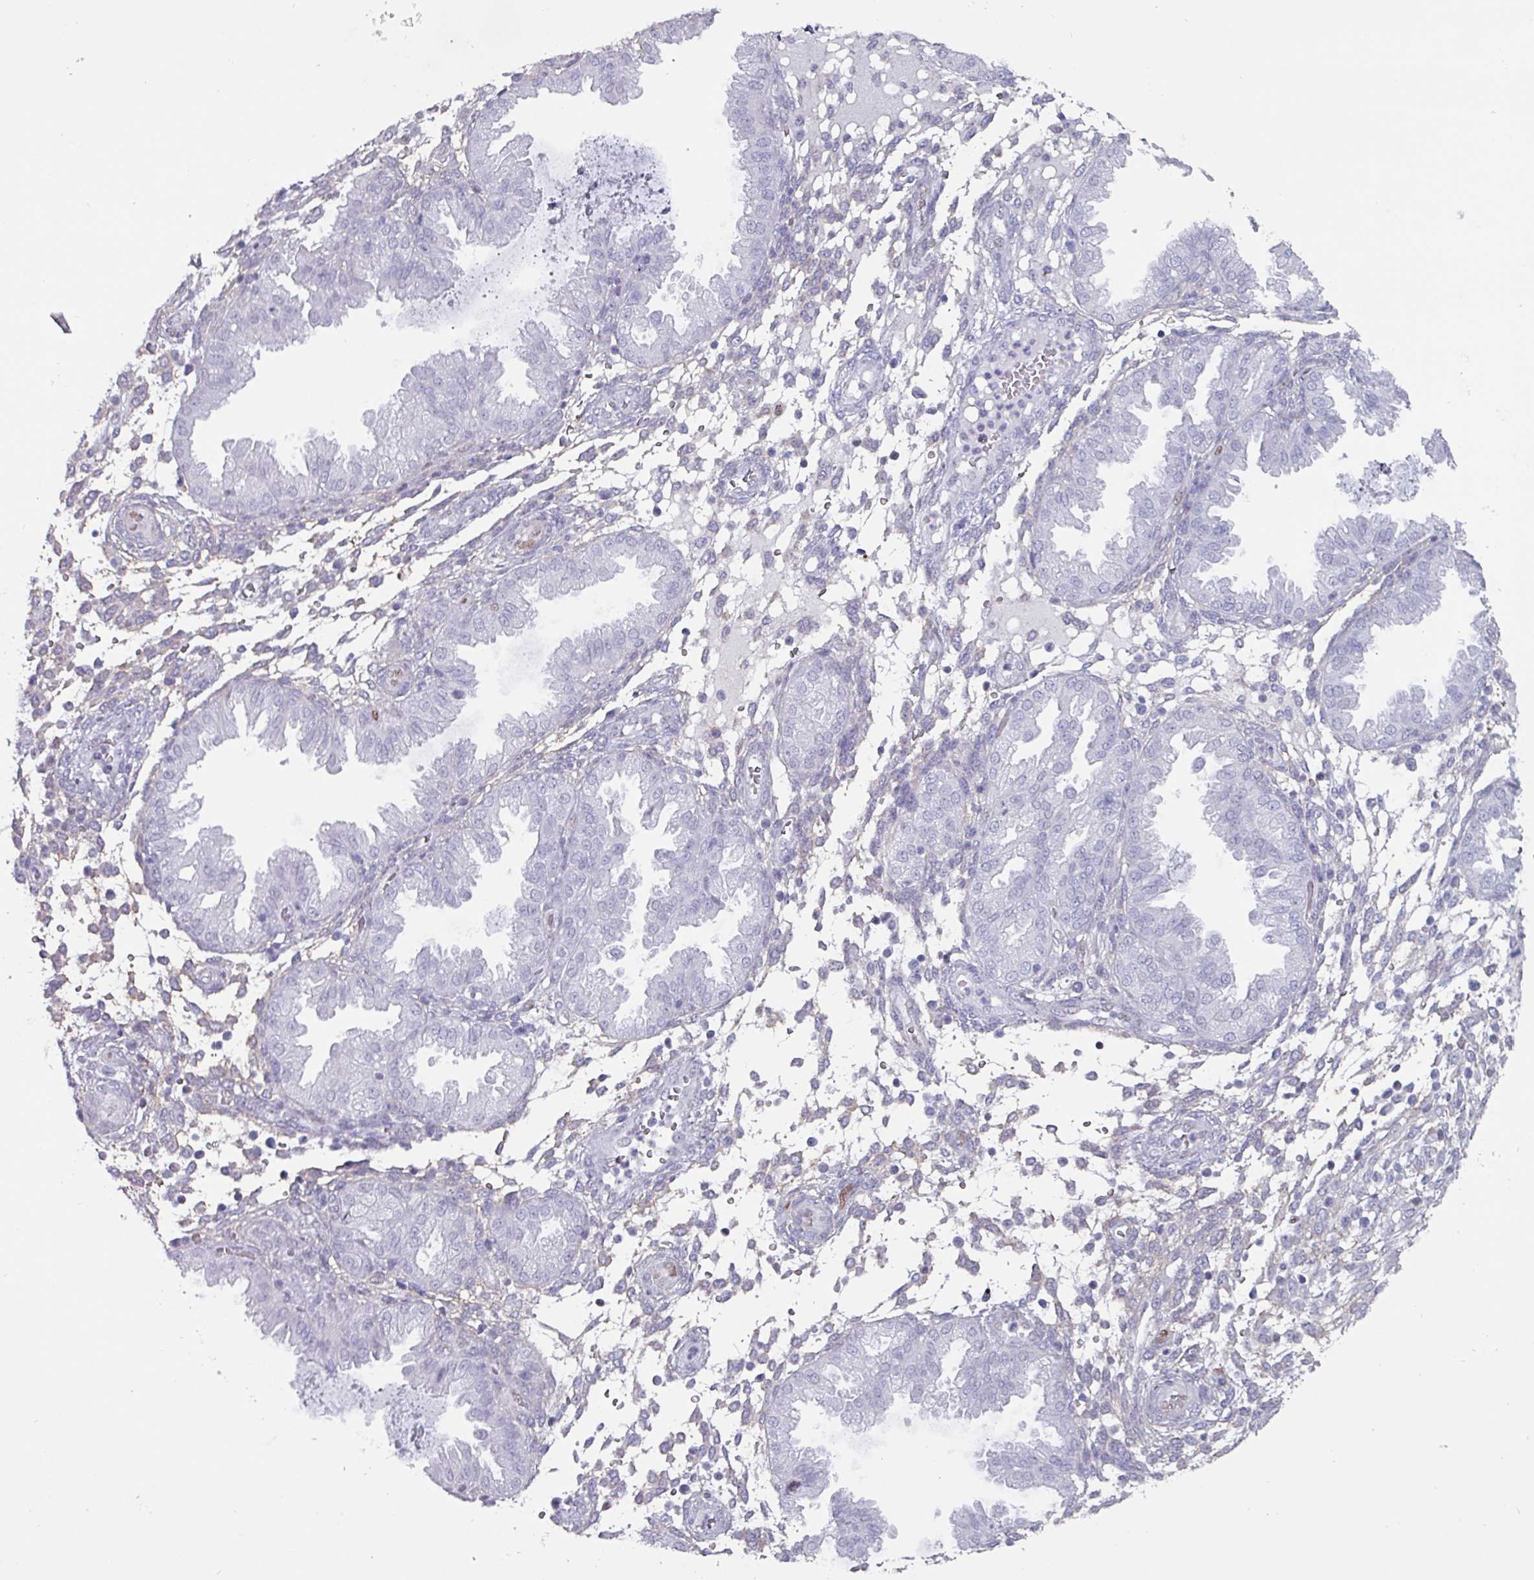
{"staining": {"intensity": "negative", "quantity": "none", "location": "none"}, "tissue": "endometrium", "cell_type": "Cells in endometrial stroma", "image_type": "normal", "snomed": [{"axis": "morphology", "description": "Normal tissue, NOS"}, {"axis": "topography", "description": "Endometrium"}], "caption": "An immunohistochemistry (IHC) histopathology image of benign endometrium is shown. There is no staining in cells in endometrial stroma of endometrium.", "gene": "ZNF816", "patient": {"sex": "female", "age": 33}}